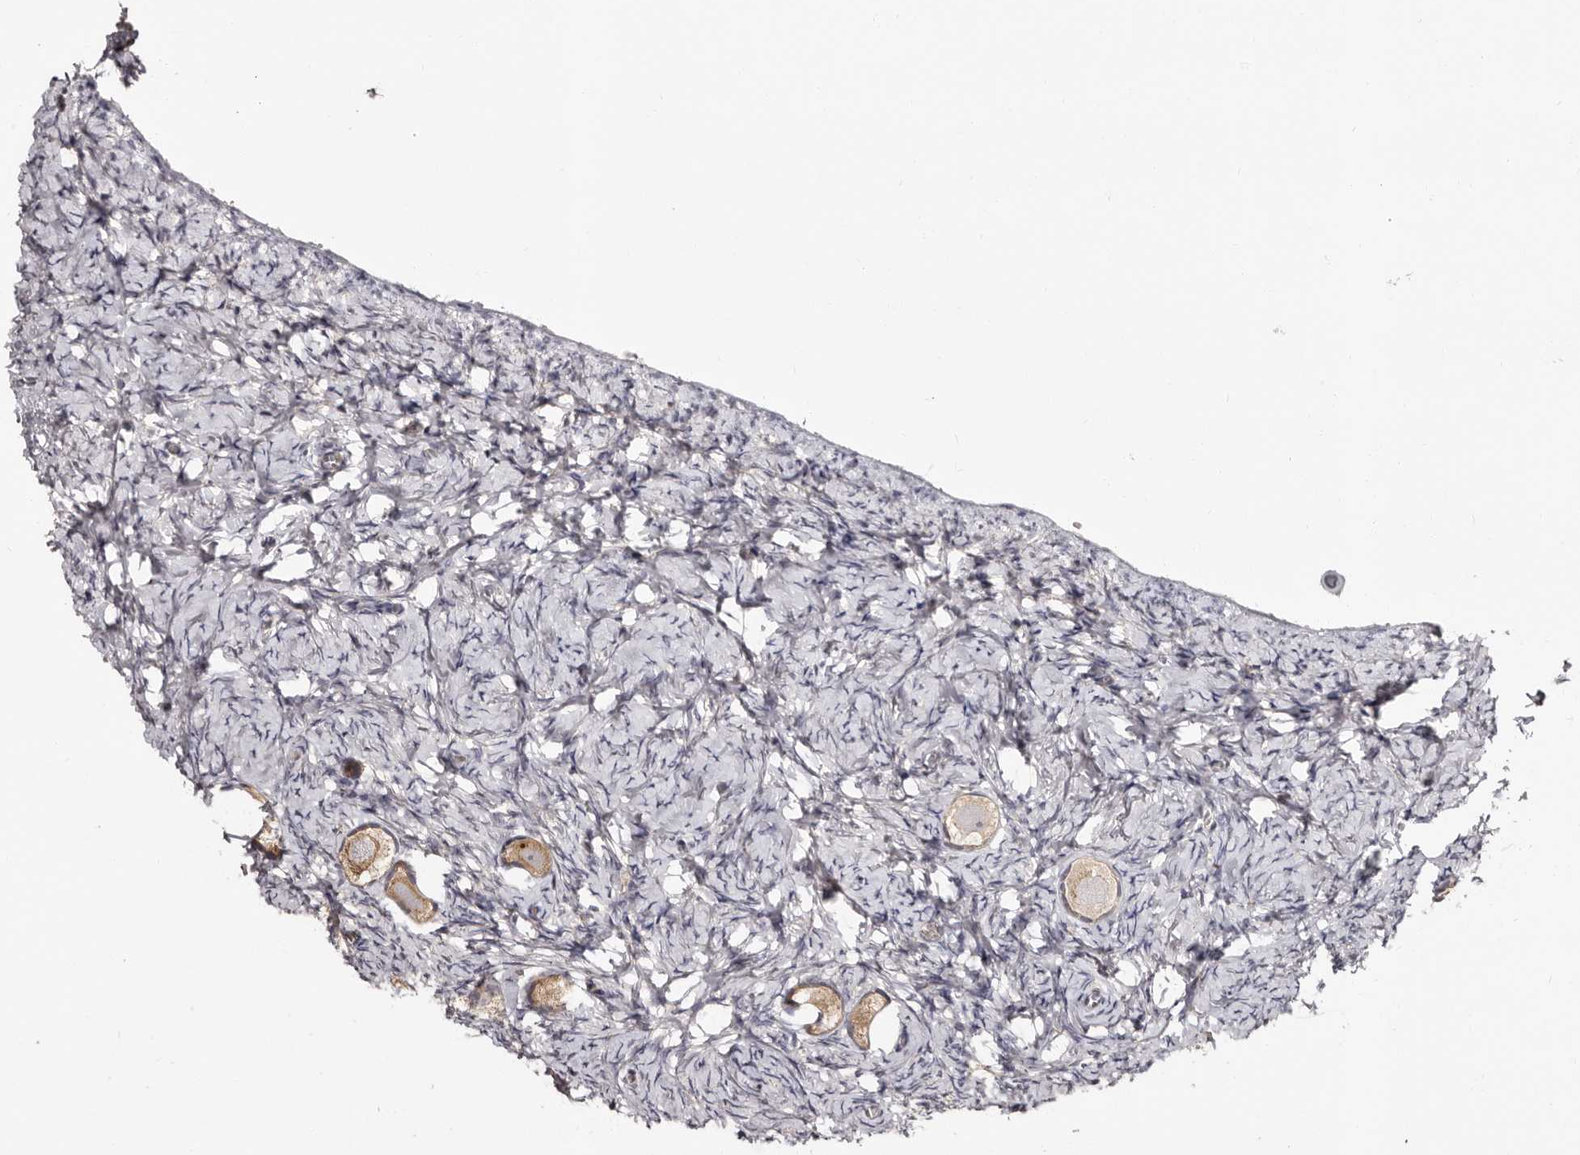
{"staining": {"intensity": "moderate", "quantity": ">75%", "location": "cytoplasmic/membranous"}, "tissue": "ovary", "cell_type": "Follicle cells", "image_type": "normal", "snomed": [{"axis": "morphology", "description": "Normal tissue, NOS"}, {"axis": "topography", "description": "Ovary"}], "caption": "Immunohistochemical staining of normal ovary reveals >75% levels of moderate cytoplasmic/membranous protein staining in approximately >75% of follicle cells.", "gene": "TBC1D22B", "patient": {"sex": "female", "age": 27}}